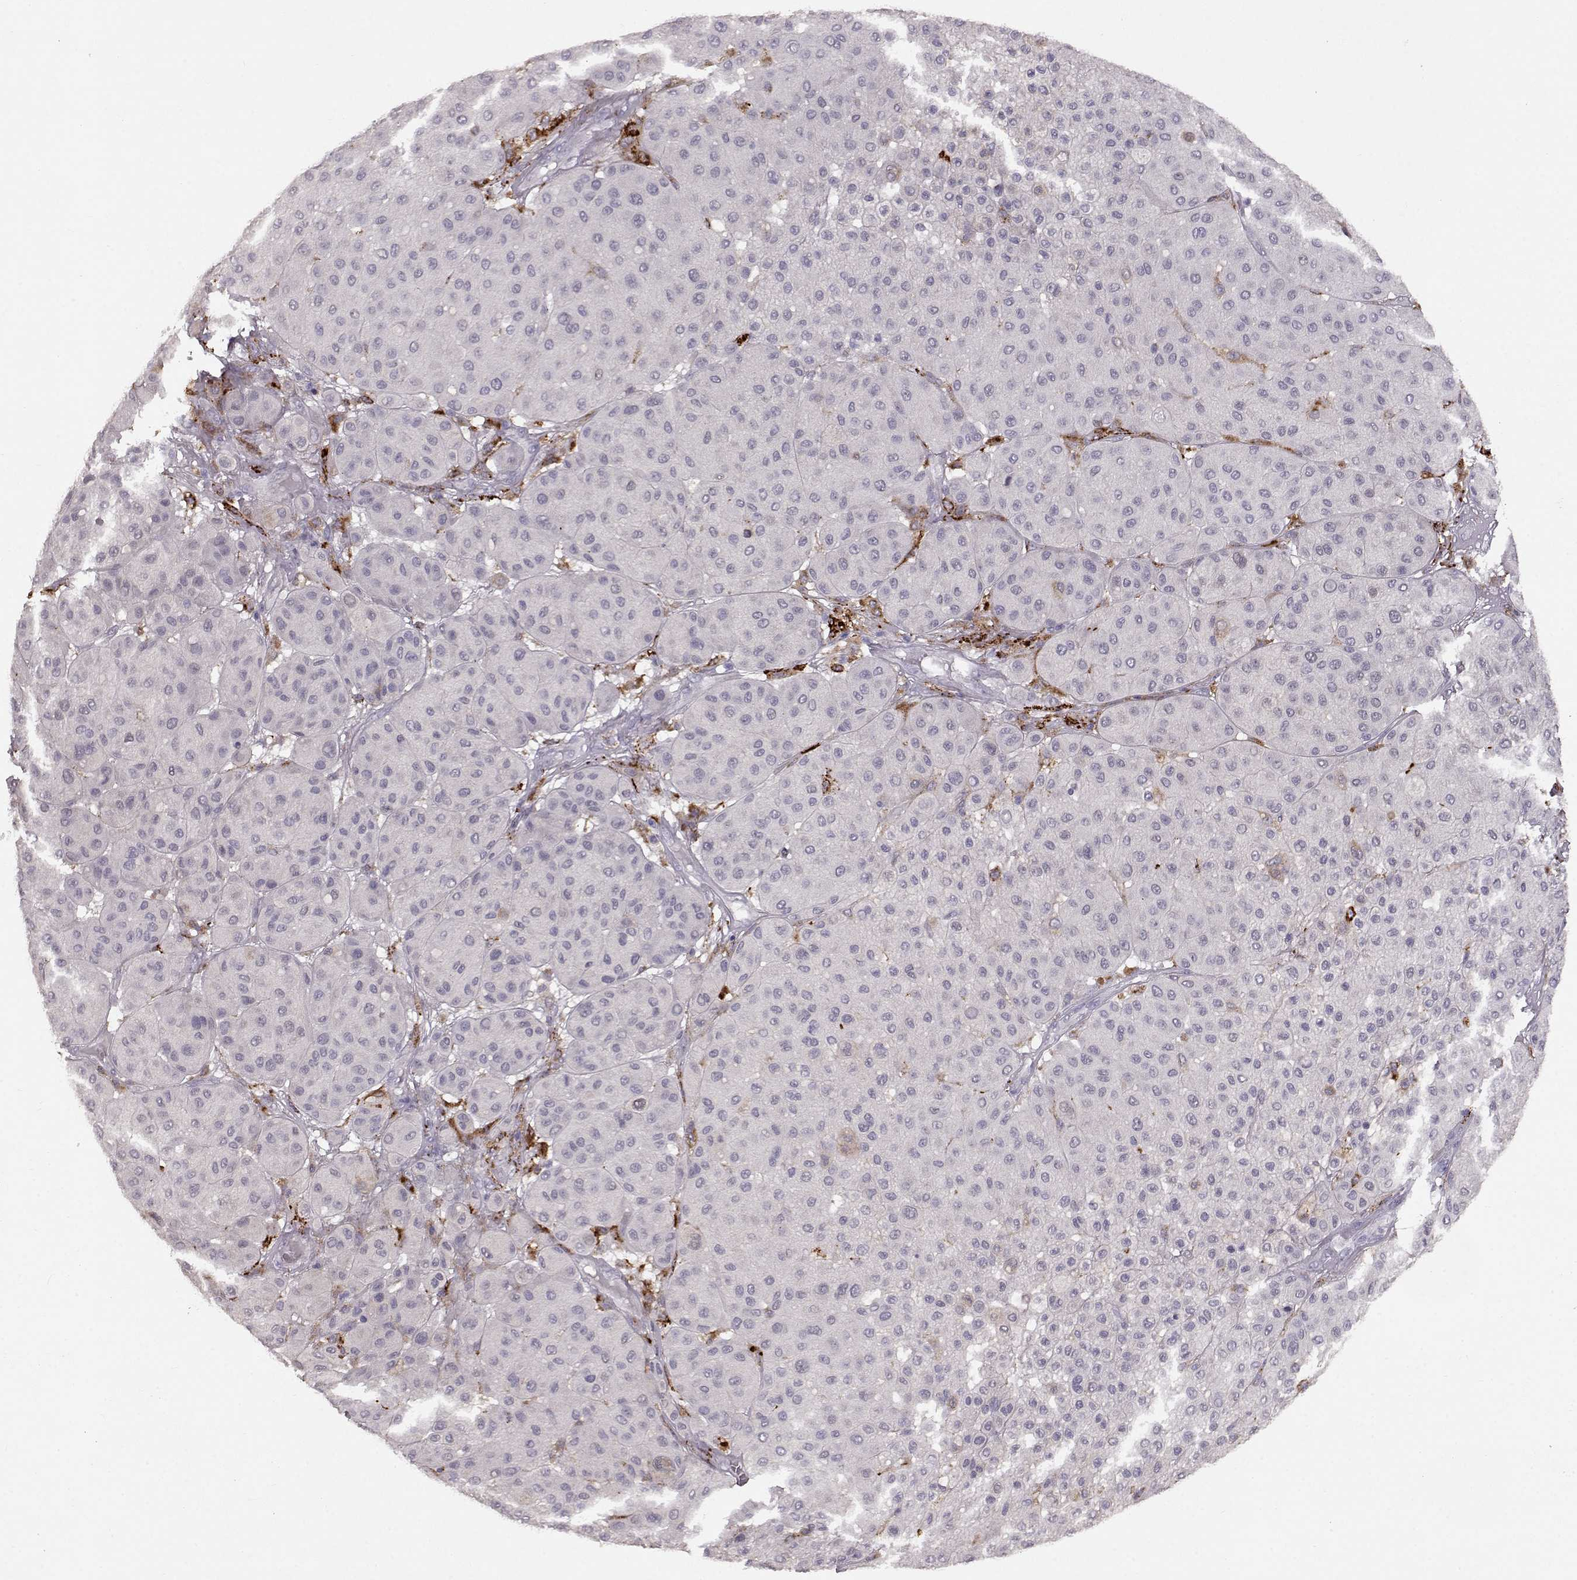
{"staining": {"intensity": "negative", "quantity": "none", "location": "none"}, "tissue": "melanoma", "cell_type": "Tumor cells", "image_type": "cancer", "snomed": [{"axis": "morphology", "description": "Malignant melanoma, Metastatic site"}, {"axis": "topography", "description": "Smooth muscle"}], "caption": "Protein analysis of malignant melanoma (metastatic site) demonstrates no significant expression in tumor cells.", "gene": "CCNF", "patient": {"sex": "male", "age": 41}}